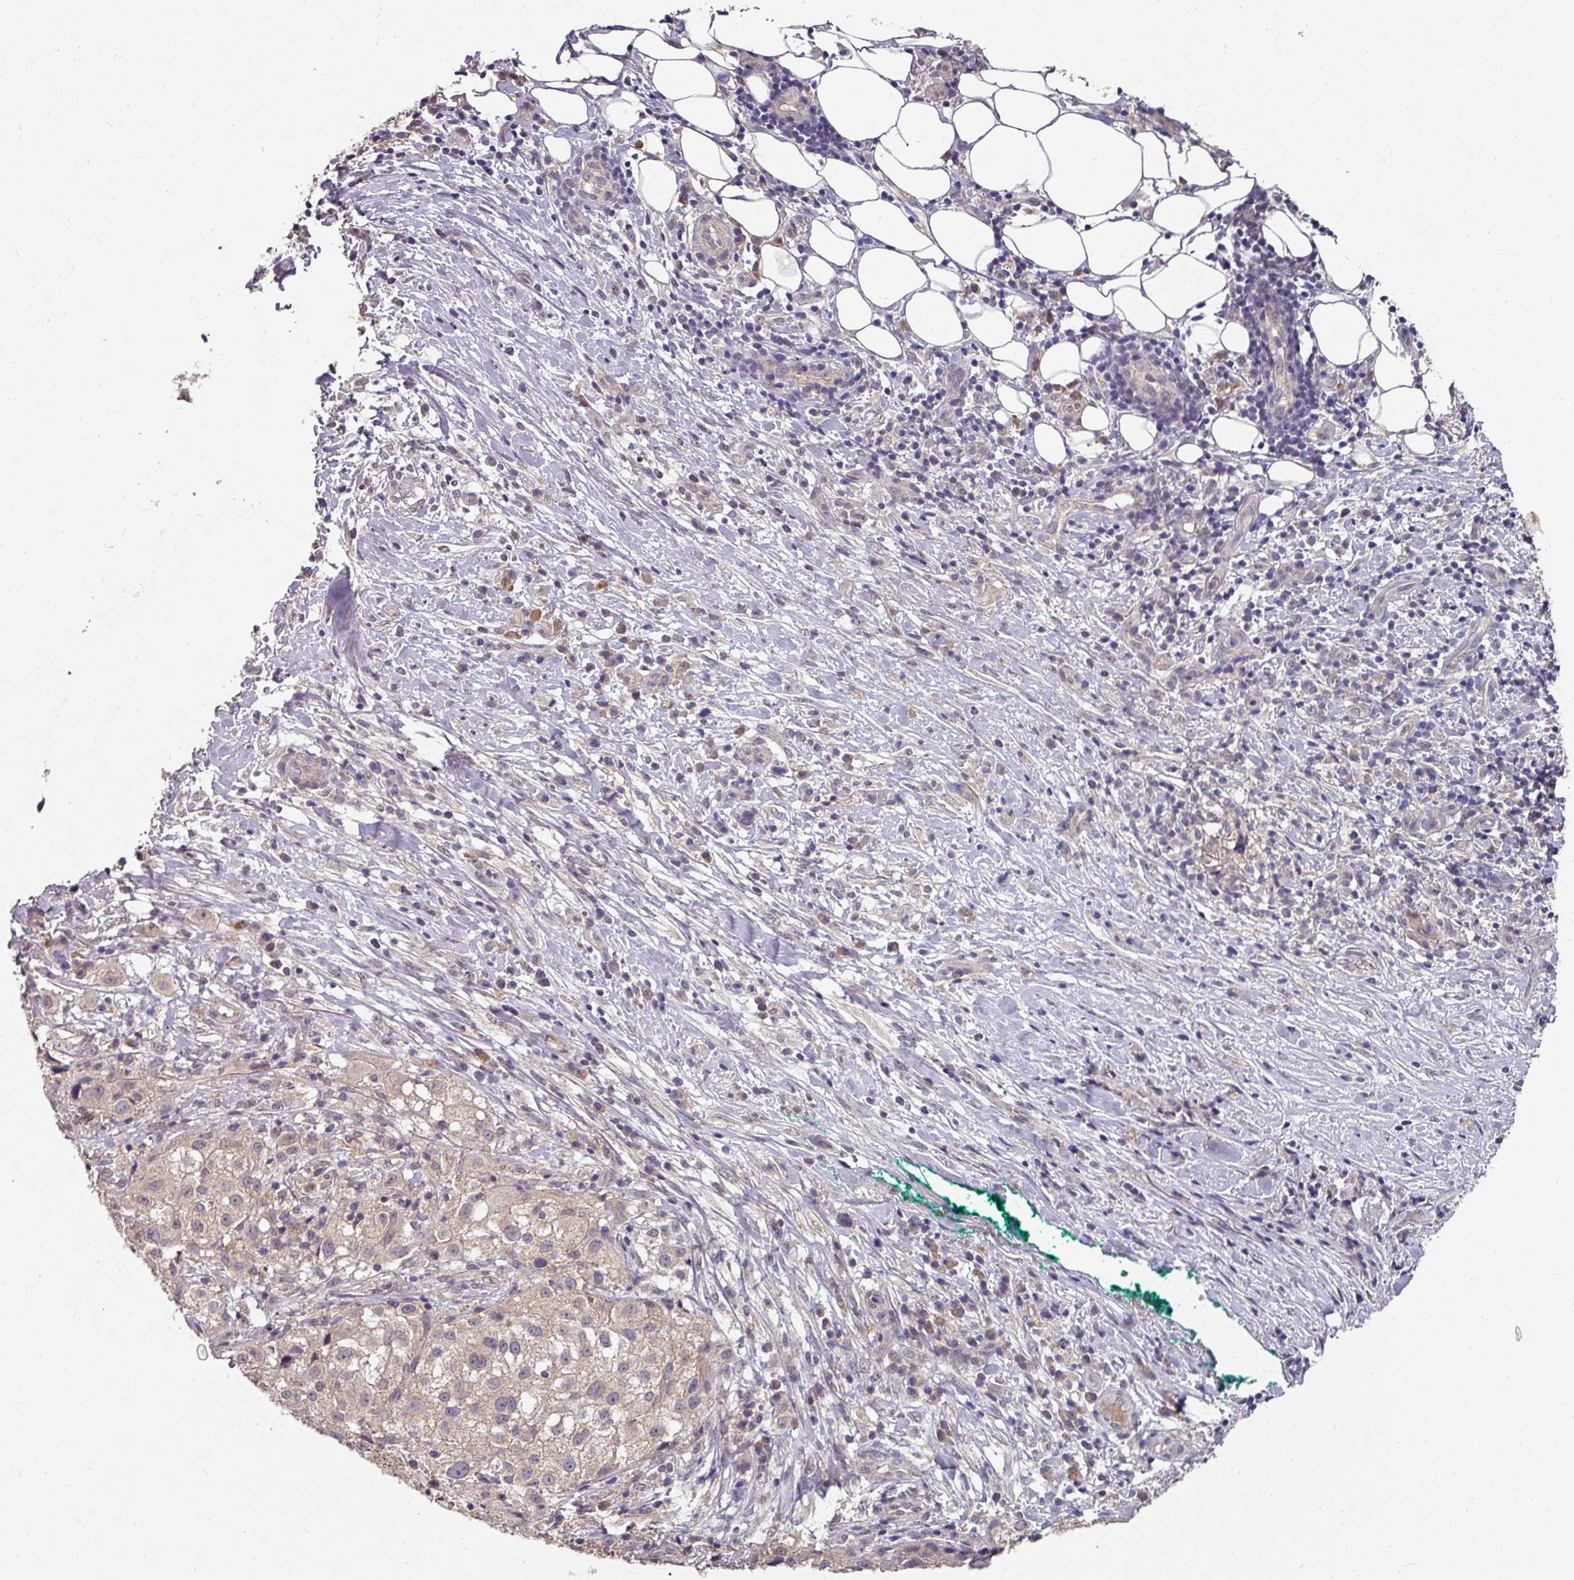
{"staining": {"intensity": "weak", "quantity": ">75%", "location": "cytoplasmic/membranous"}, "tissue": "melanoma", "cell_type": "Tumor cells", "image_type": "cancer", "snomed": [{"axis": "morphology", "description": "Necrosis, NOS"}, {"axis": "morphology", "description": "Malignant melanoma, NOS"}, {"axis": "topography", "description": "Skin"}], "caption": "Immunohistochemistry (IHC) (DAB (3,3'-diaminobenzidine)) staining of malignant melanoma displays weak cytoplasmic/membranous protein staining in about >75% of tumor cells.", "gene": "EXTL3", "patient": {"sex": "female", "age": 87}}